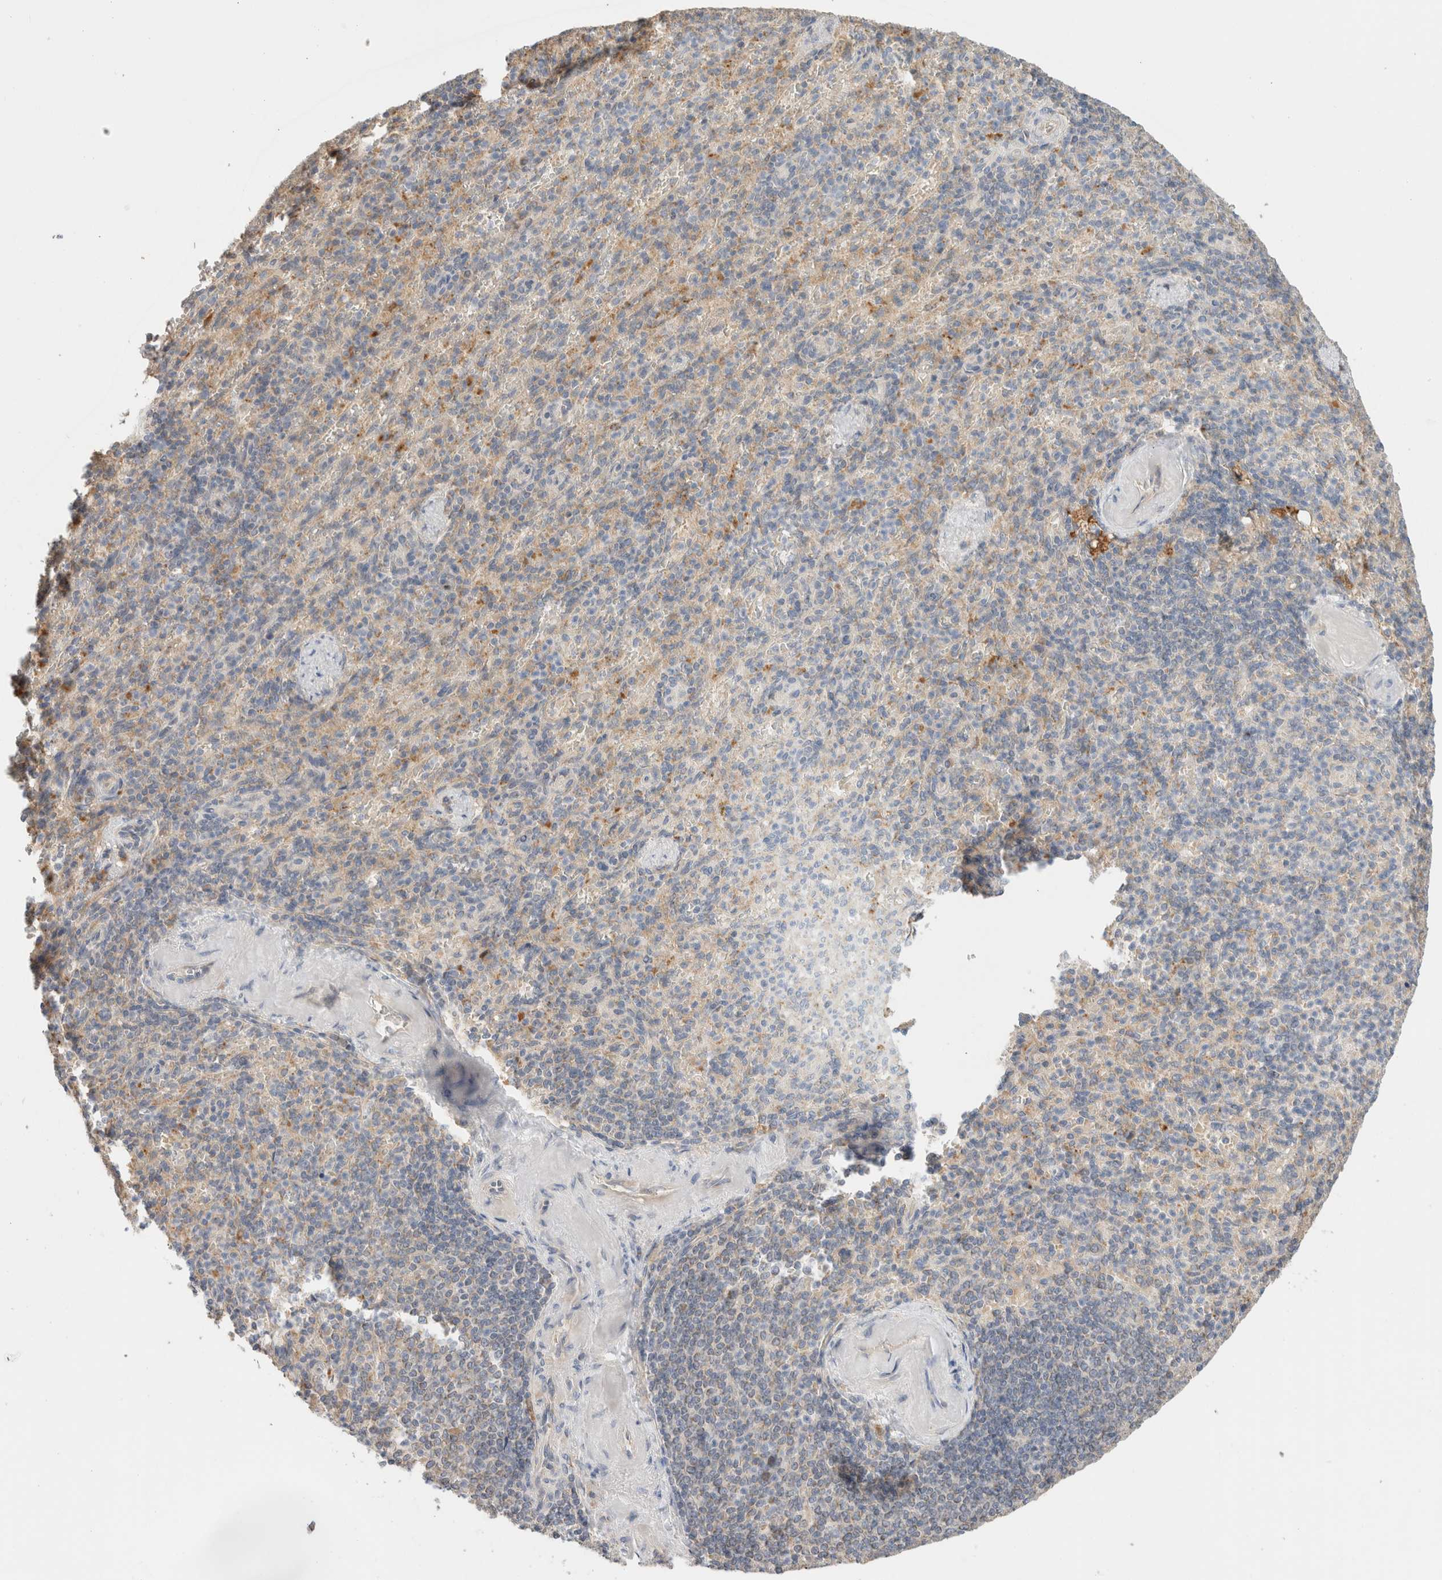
{"staining": {"intensity": "negative", "quantity": "none", "location": "none"}, "tissue": "spleen", "cell_type": "Cells in red pulp", "image_type": "normal", "snomed": [{"axis": "morphology", "description": "Normal tissue, NOS"}, {"axis": "topography", "description": "Spleen"}], "caption": "An image of spleen stained for a protein reveals no brown staining in cells in red pulp. The staining is performed using DAB (3,3'-diaminobenzidine) brown chromogen with nuclei counter-stained in using hematoxylin.", "gene": "CA13", "patient": {"sex": "female", "age": 74}}